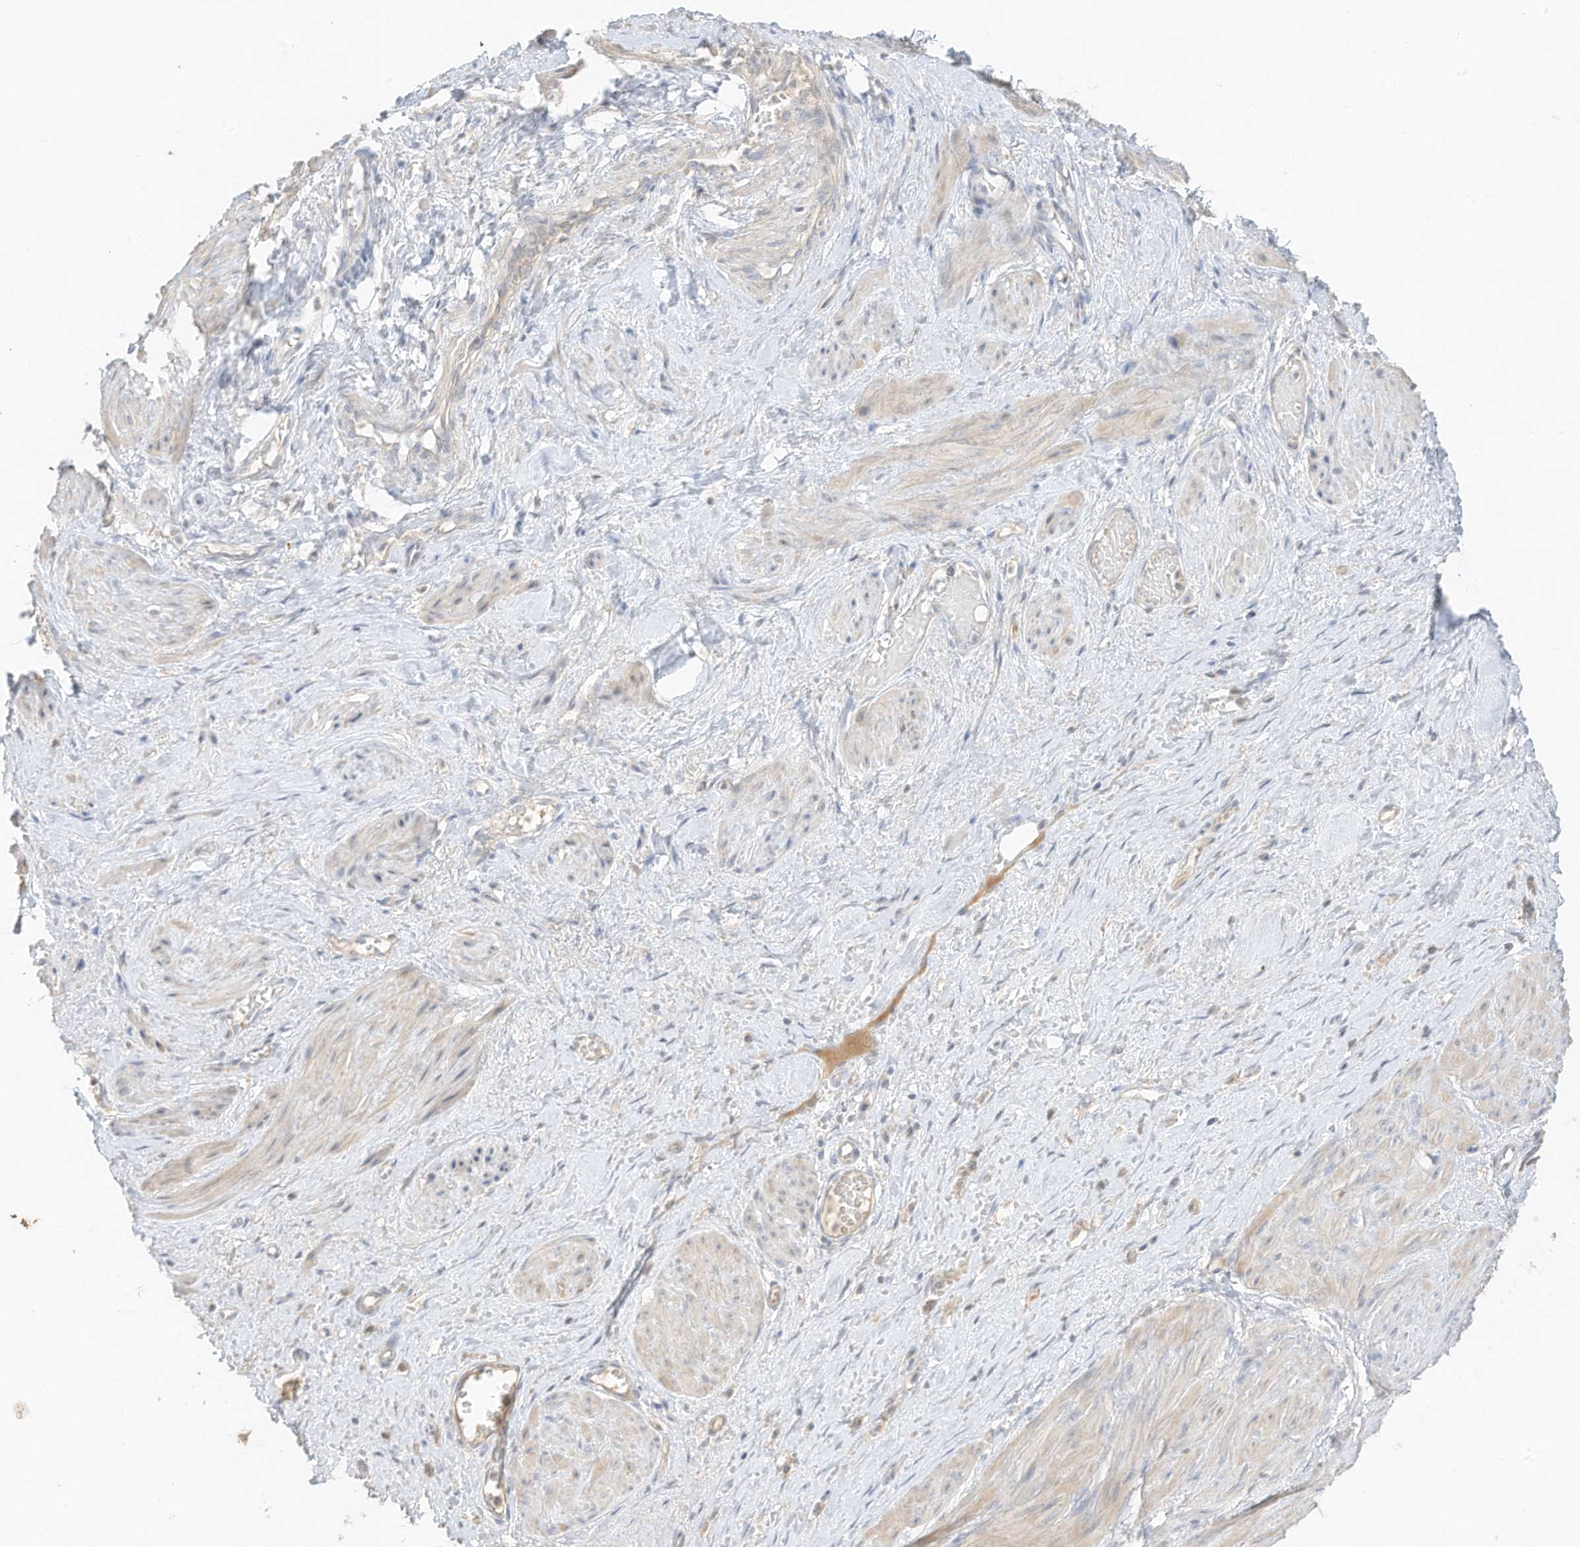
{"staining": {"intensity": "weak", "quantity": ">75%", "location": "cytoplasmic/membranous"}, "tissue": "smooth muscle", "cell_type": "Smooth muscle cells", "image_type": "normal", "snomed": [{"axis": "morphology", "description": "Normal tissue, NOS"}, {"axis": "topography", "description": "Endometrium"}], "caption": "Immunohistochemical staining of normal smooth muscle displays weak cytoplasmic/membranous protein expression in about >75% of smooth muscle cells.", "gene": "ZBTB41", "patient": {"sex": "female", "age": 33}}